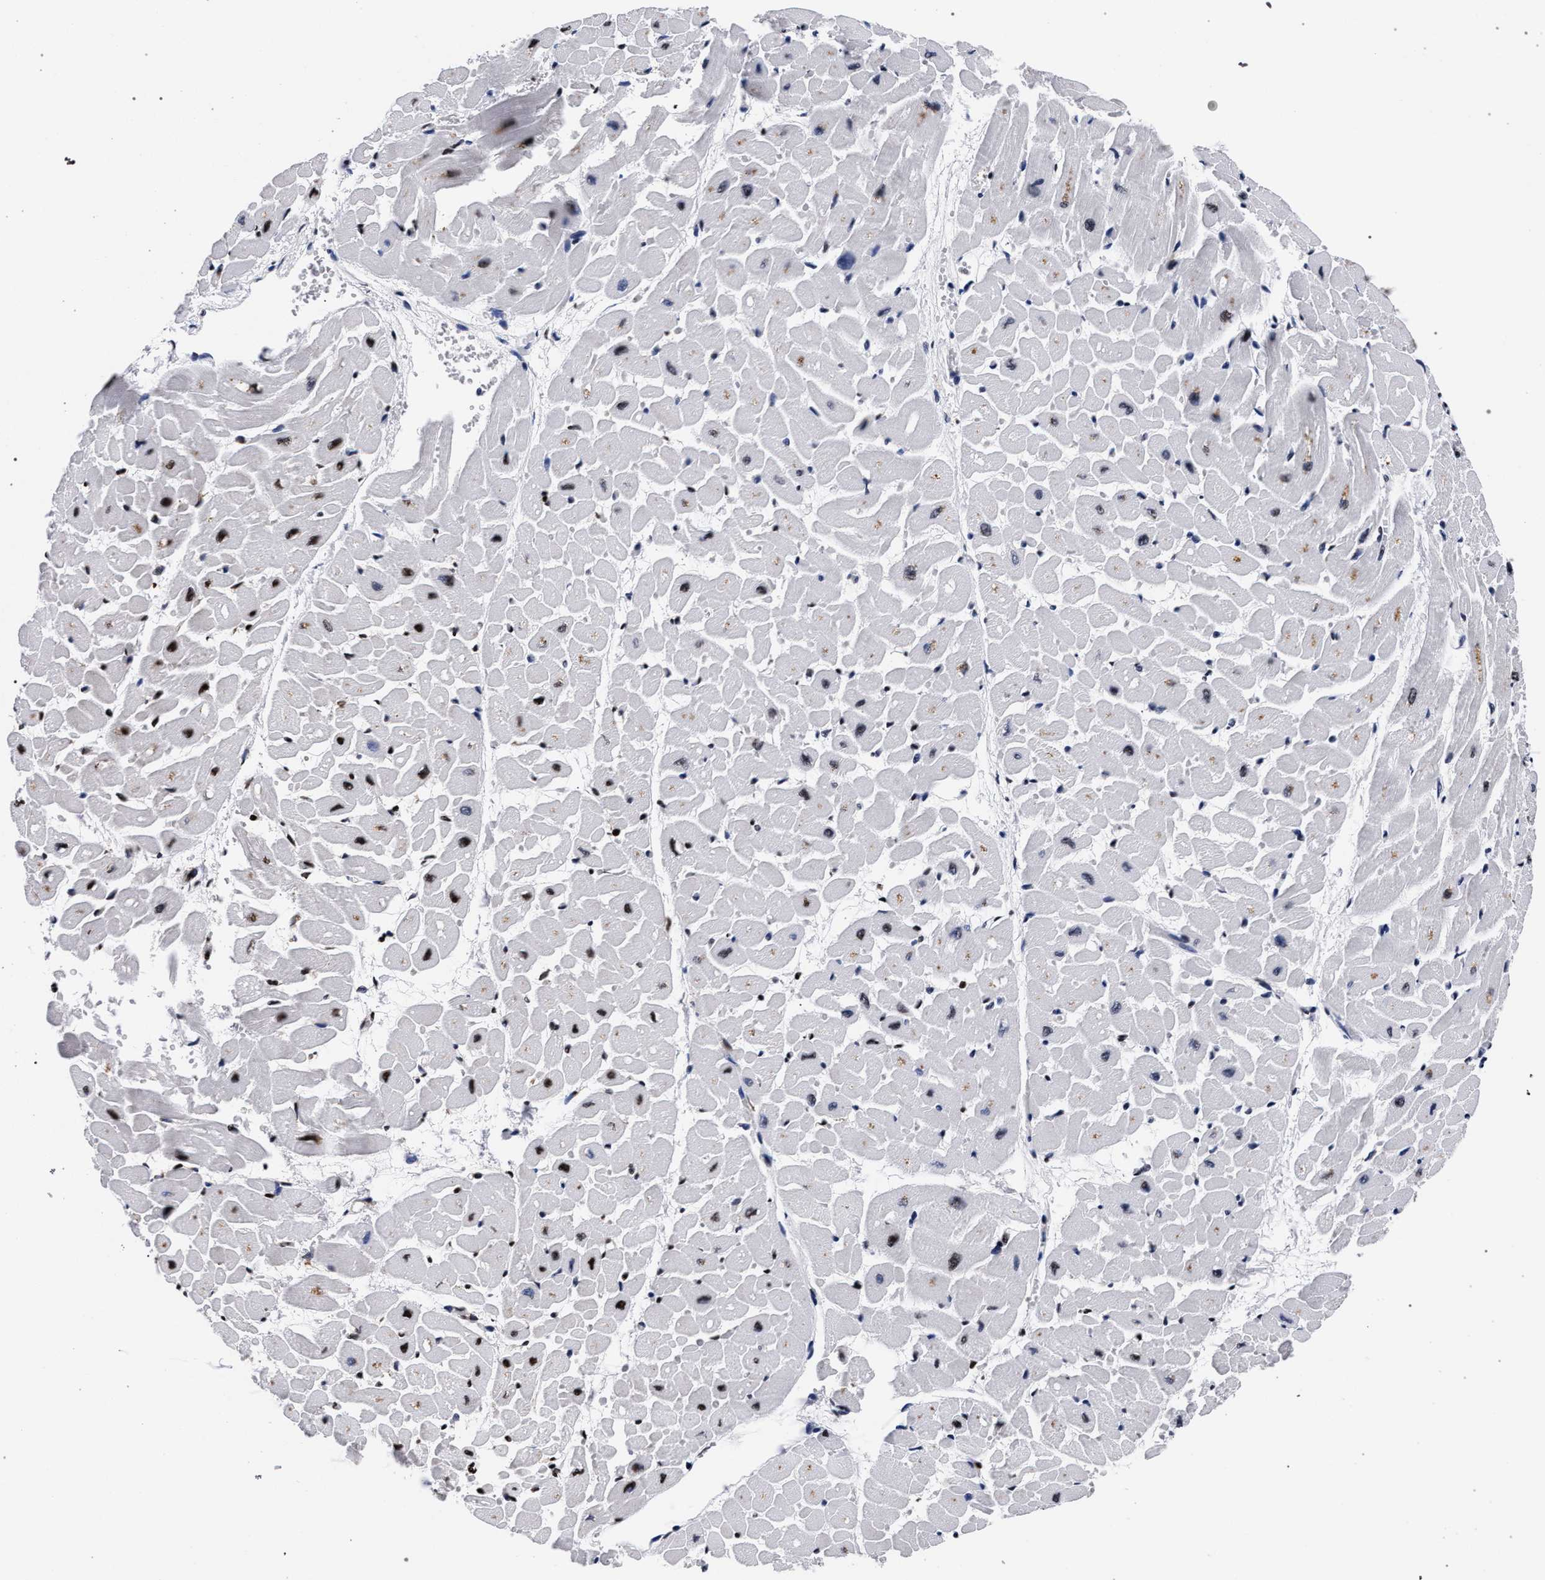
{"staining": {"intensity": "moderate", "quantity": "<25%", "location": "nuclear"}, "tissue": "heart muscle", "cell_type": "Cardiomyocytes", "image_type": "normal", "snomed": [{"axis": "morphology", "description": "Normal tissue, NOS"}, {"axis": "topography", "description": "Heart"}], "caption": "Immunohistochemistry (IHC) of normal heart muscle exhibits low levels of moderate nuclear positivity in approximately <25% of cardiomyocytes. (DAB IHC, brown staining for protein, blue staining for nuclei).", "gene": "HNRNPA1", "patient": {"sex": "male", "age": 45}}